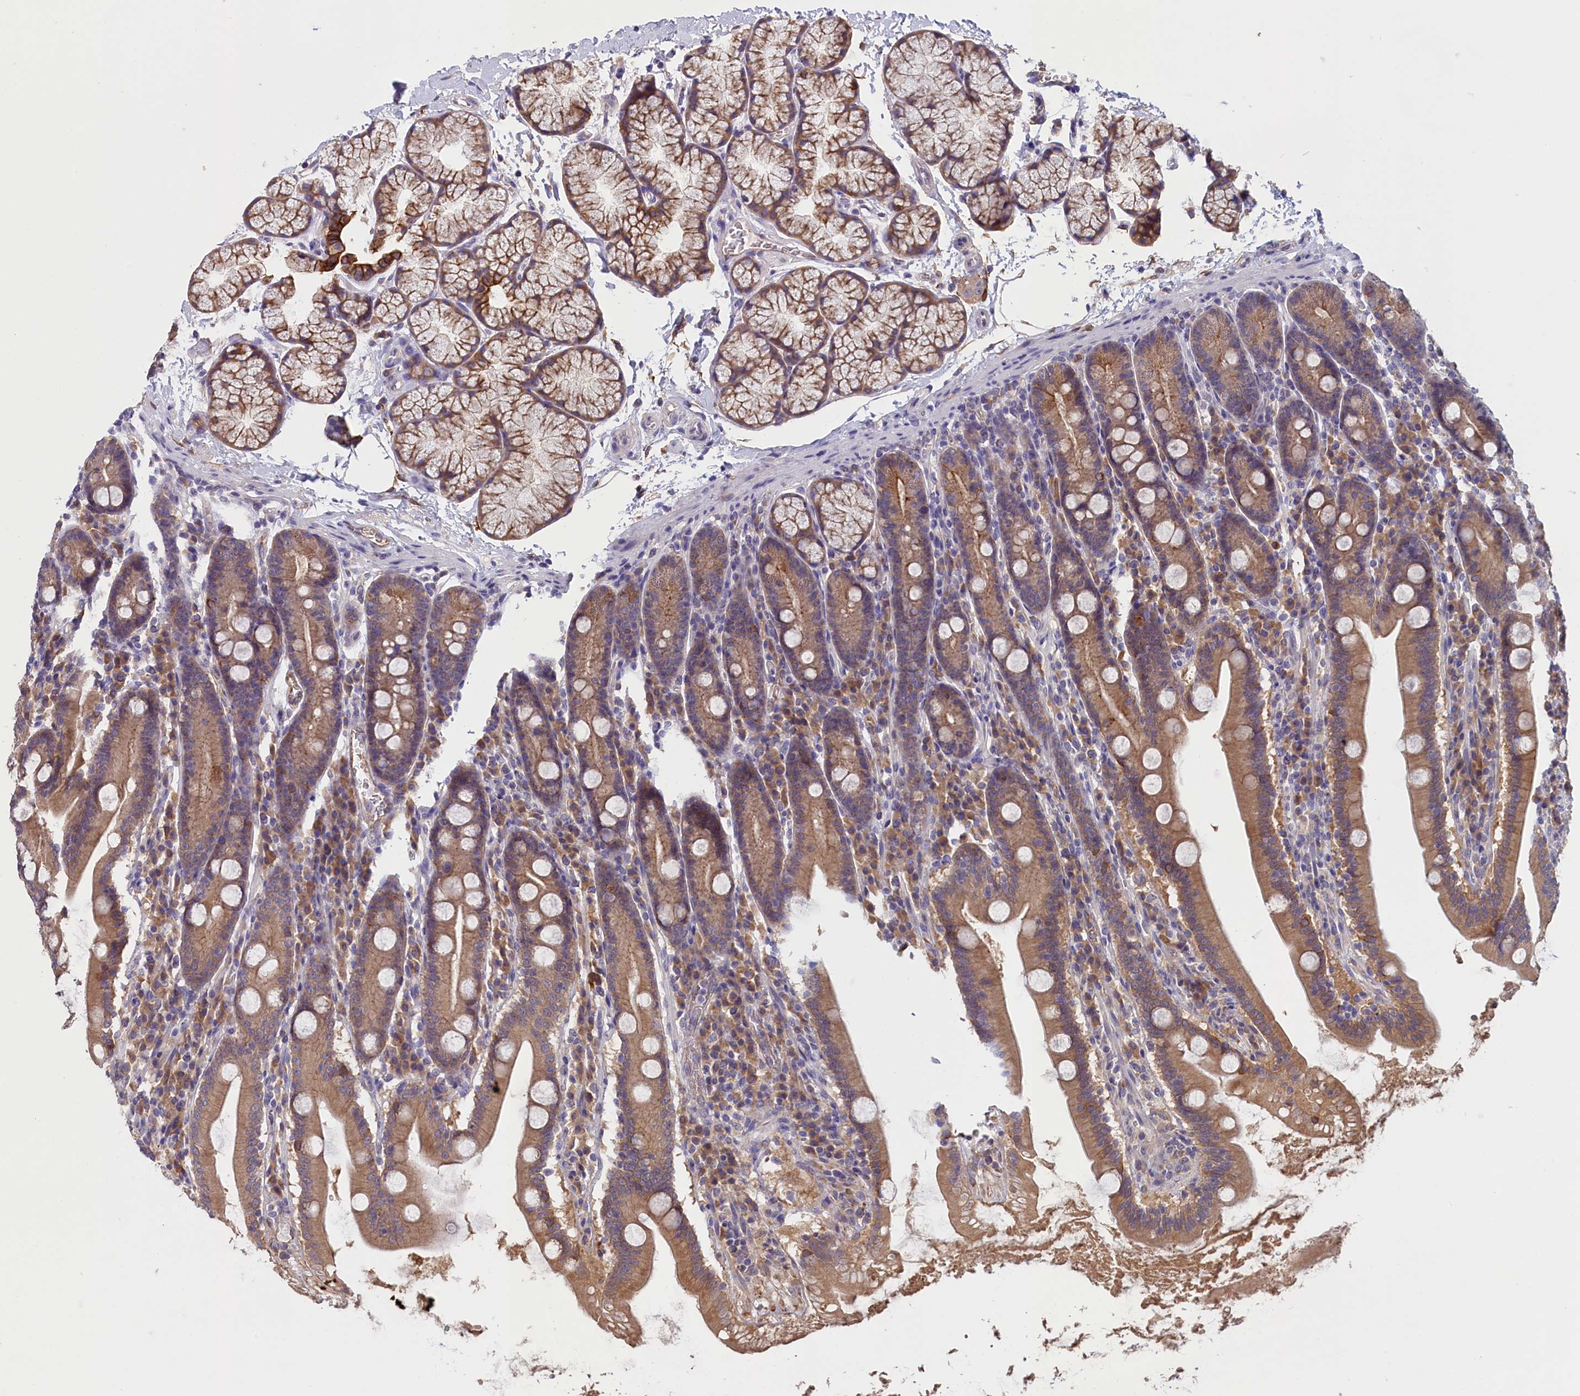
{"staining": {"intensity": "moderate", "quantity": ">75%", "location": "cytoplasmic/membranous"}, "tissue": "duodenum", "cell_type": "Glandular cells", "image_type": "normal", "snomed": [{"axis": "morphology", "description": "Normal tissue, NOS"}, {"axis": "topography", "description": "Duodenum"}], "caption": "Benign duodenum reveals moderate cytoplasmic/membranous positivity in approximately >75% of glandular cells Using DAB (brown) and hematoxylin (blue) stains, captured at high magnification using brightfield microscopy..", "gene": "COL19A1", "patient": {"sex": "male", "age": 35}}